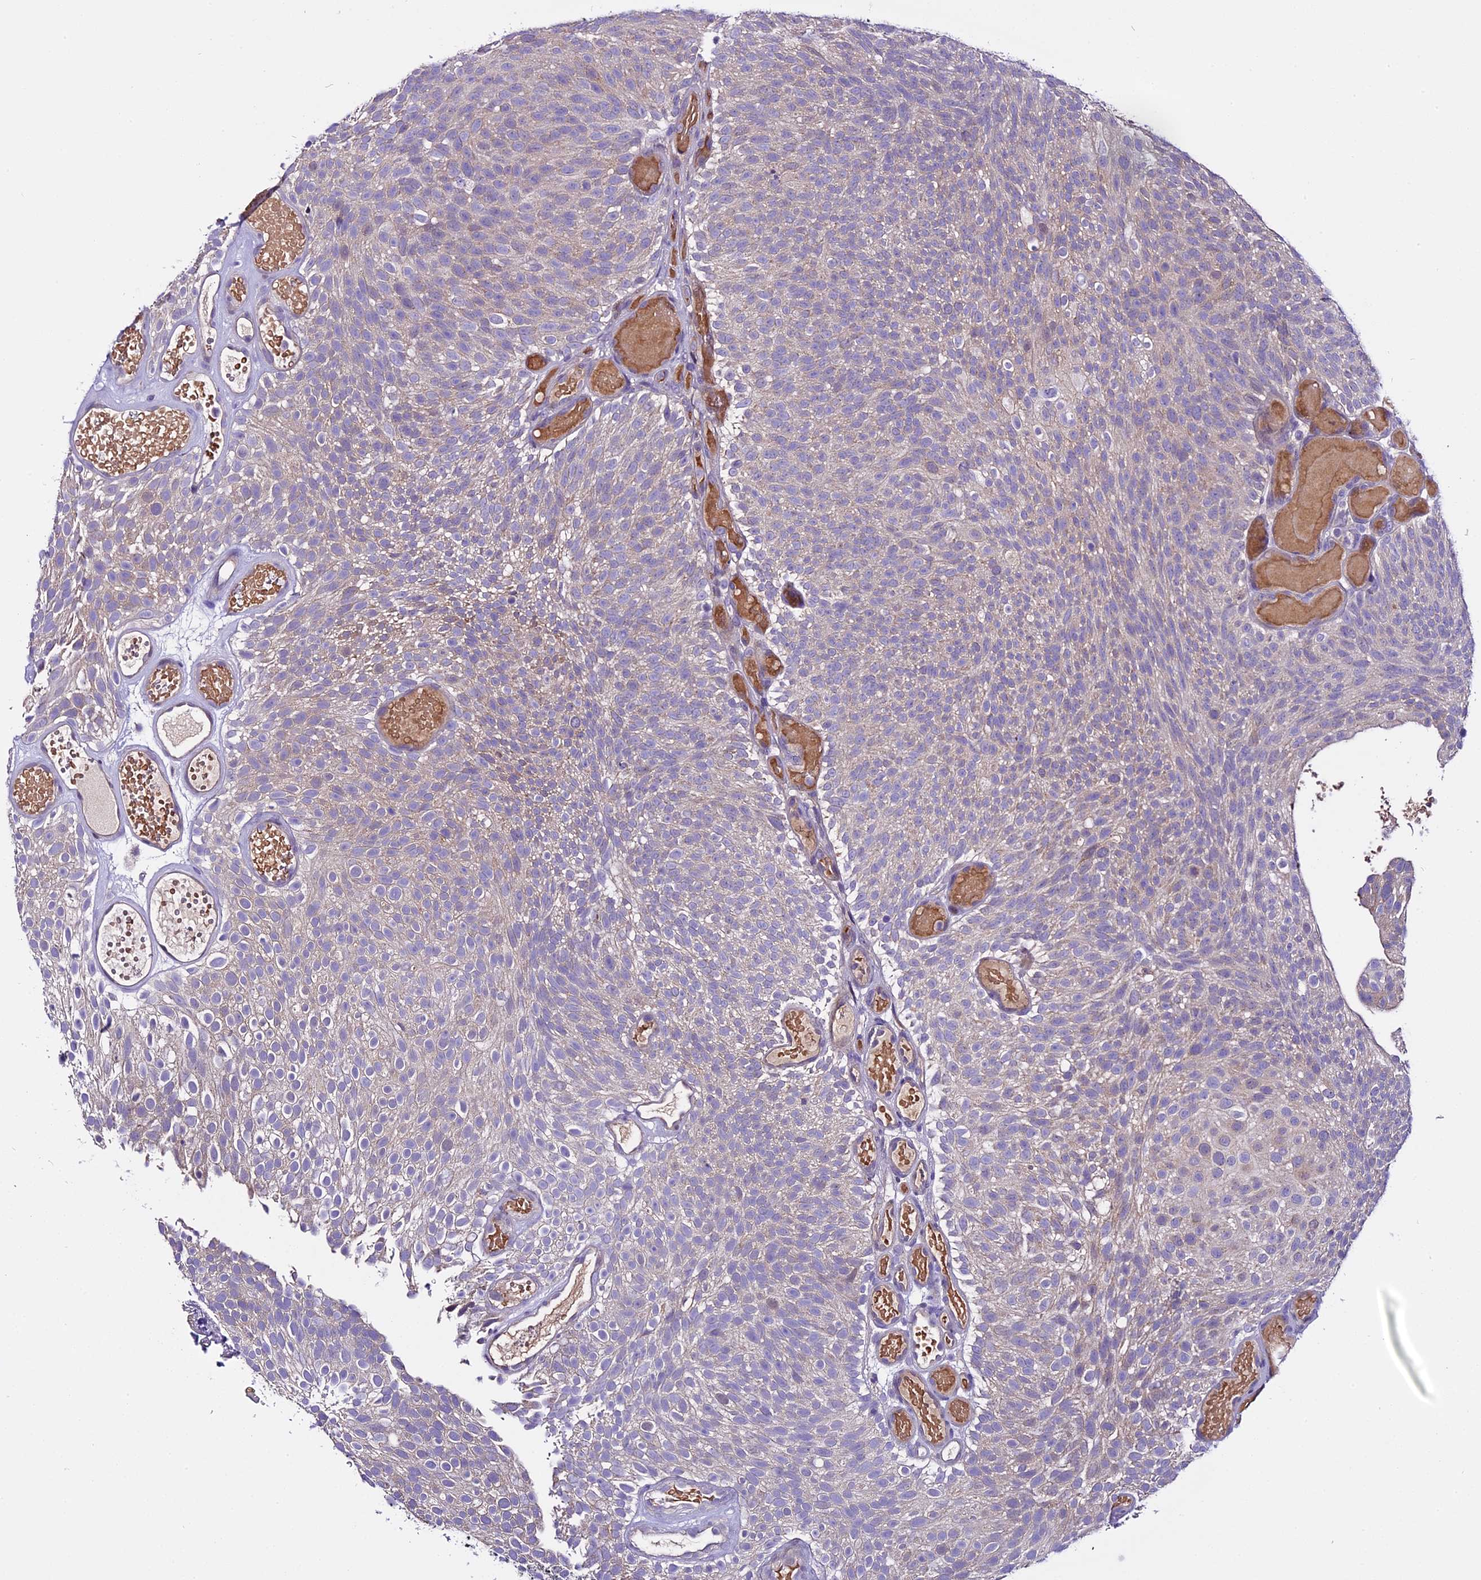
{"staining": {"intensity": "negative", "quantity": "none", "location": "none"}, "tissue": "urothelial cancer", "cell_type": "Tumor cells", "image_type": "cancer", "snomed": [{"axis": "morphology", "description": "Urothelial carcinoma, Low grade"}, {"axis": "topography", "description": "Urinary bladder"}], "caption": "Protein analysis of low-grade urothelial carcinoma reveals no significant staining in tumor cells.", "gene": "C9orf40", "patient": {"sex": "male", "age": 78}}